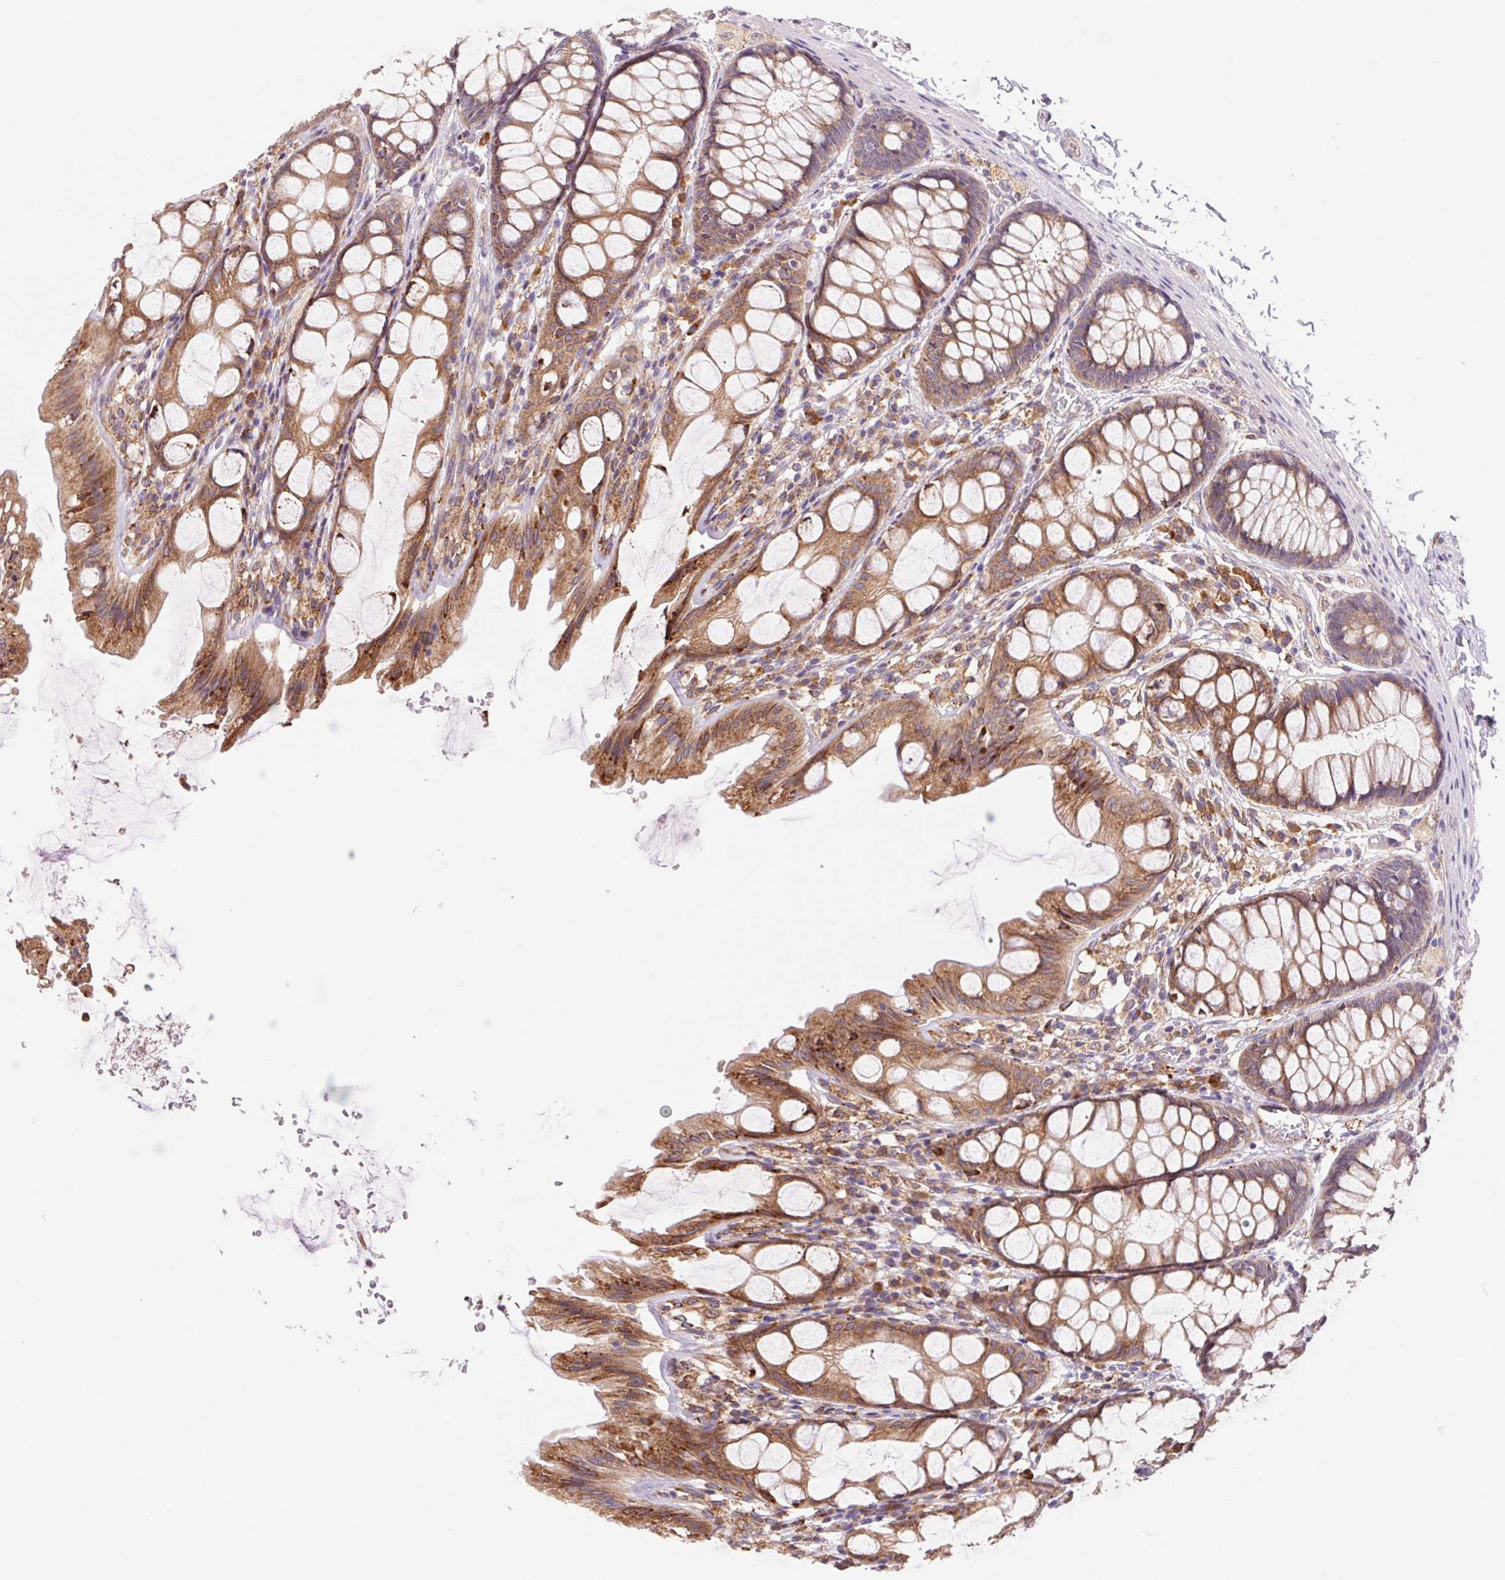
{"staining": {"intensity": "moderate", "quantity": "25%-75%", "location": "cytoplasmic/membranous"}, "tissue": "colon", "cell_type": "Endothelial cells", "image_type": "normal", "snomed": [{"axis": "morphology", "description": "Normal tissue, NOS"}, {"axis": "topography", "description": "Colon"}], "caption": "Protein staining demonstrates moderate cytoplasmic/membranous staining in about 25%-75% of endothelial cells in benign colon.", "gene": "KLHL20", "patient": {"sex": "male", "age": 47}}